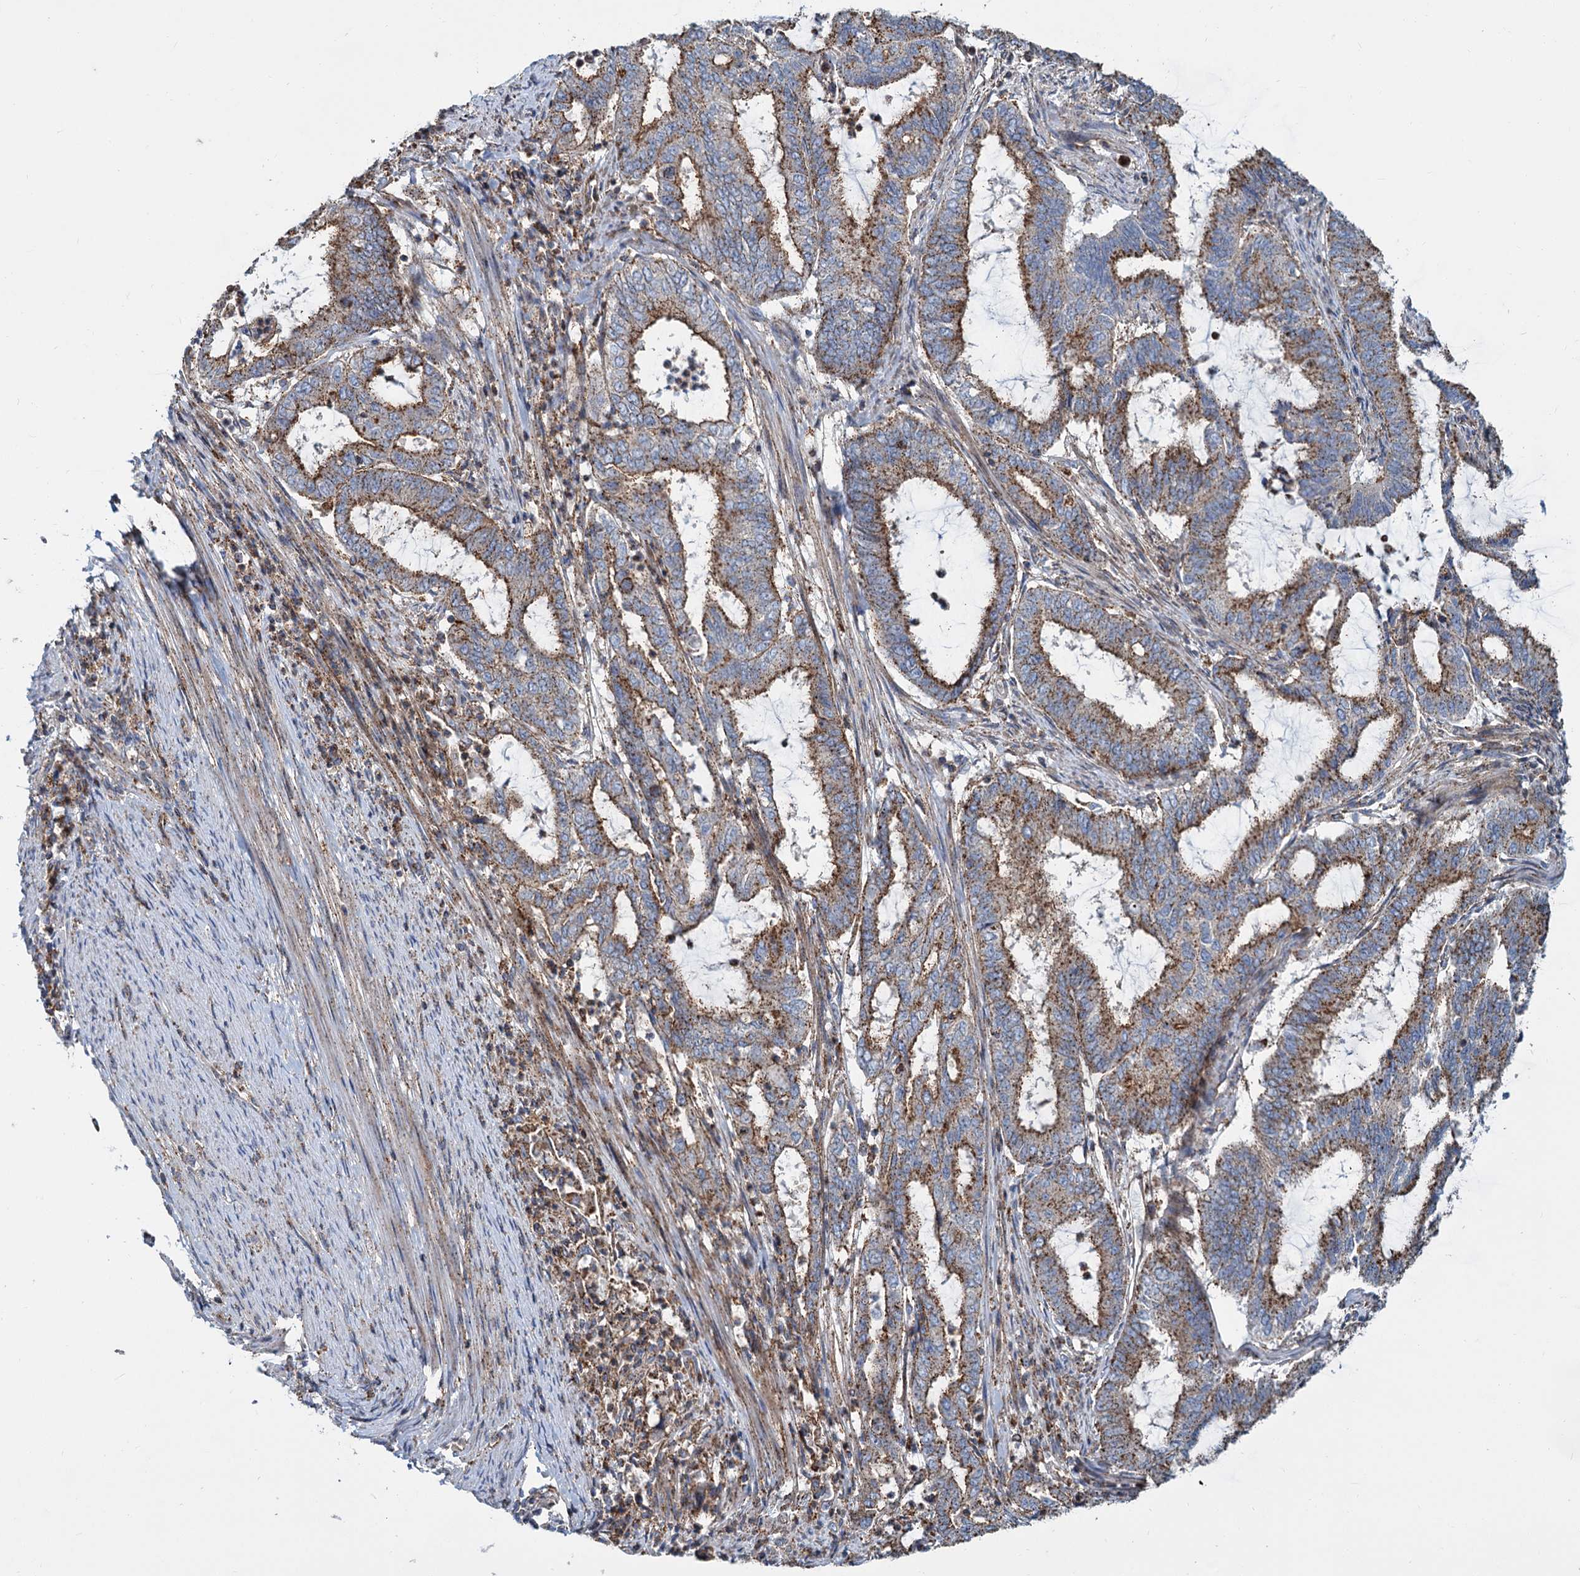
{"staining": {"intensity": "moderate", "quantity": ">75%", "location": "cytoplasmic/membranous"}, "tissue": "endometrial cancer", "cell_type": "Tumor cells", "image_type": "cancer", "snomed": [{"axis": "morphology", "description": "Adenocarcinoma, NOS"}, {"axis": "topography", "description": "Endometrium"}], "caption": "Endometrial cancer stained with a brown dye displays moderate cytoplasmic/membranous positive staining in about >75% of tumor cells.", "gene": "PSEN1", "patient": {"sex": "female", "age": 51}}